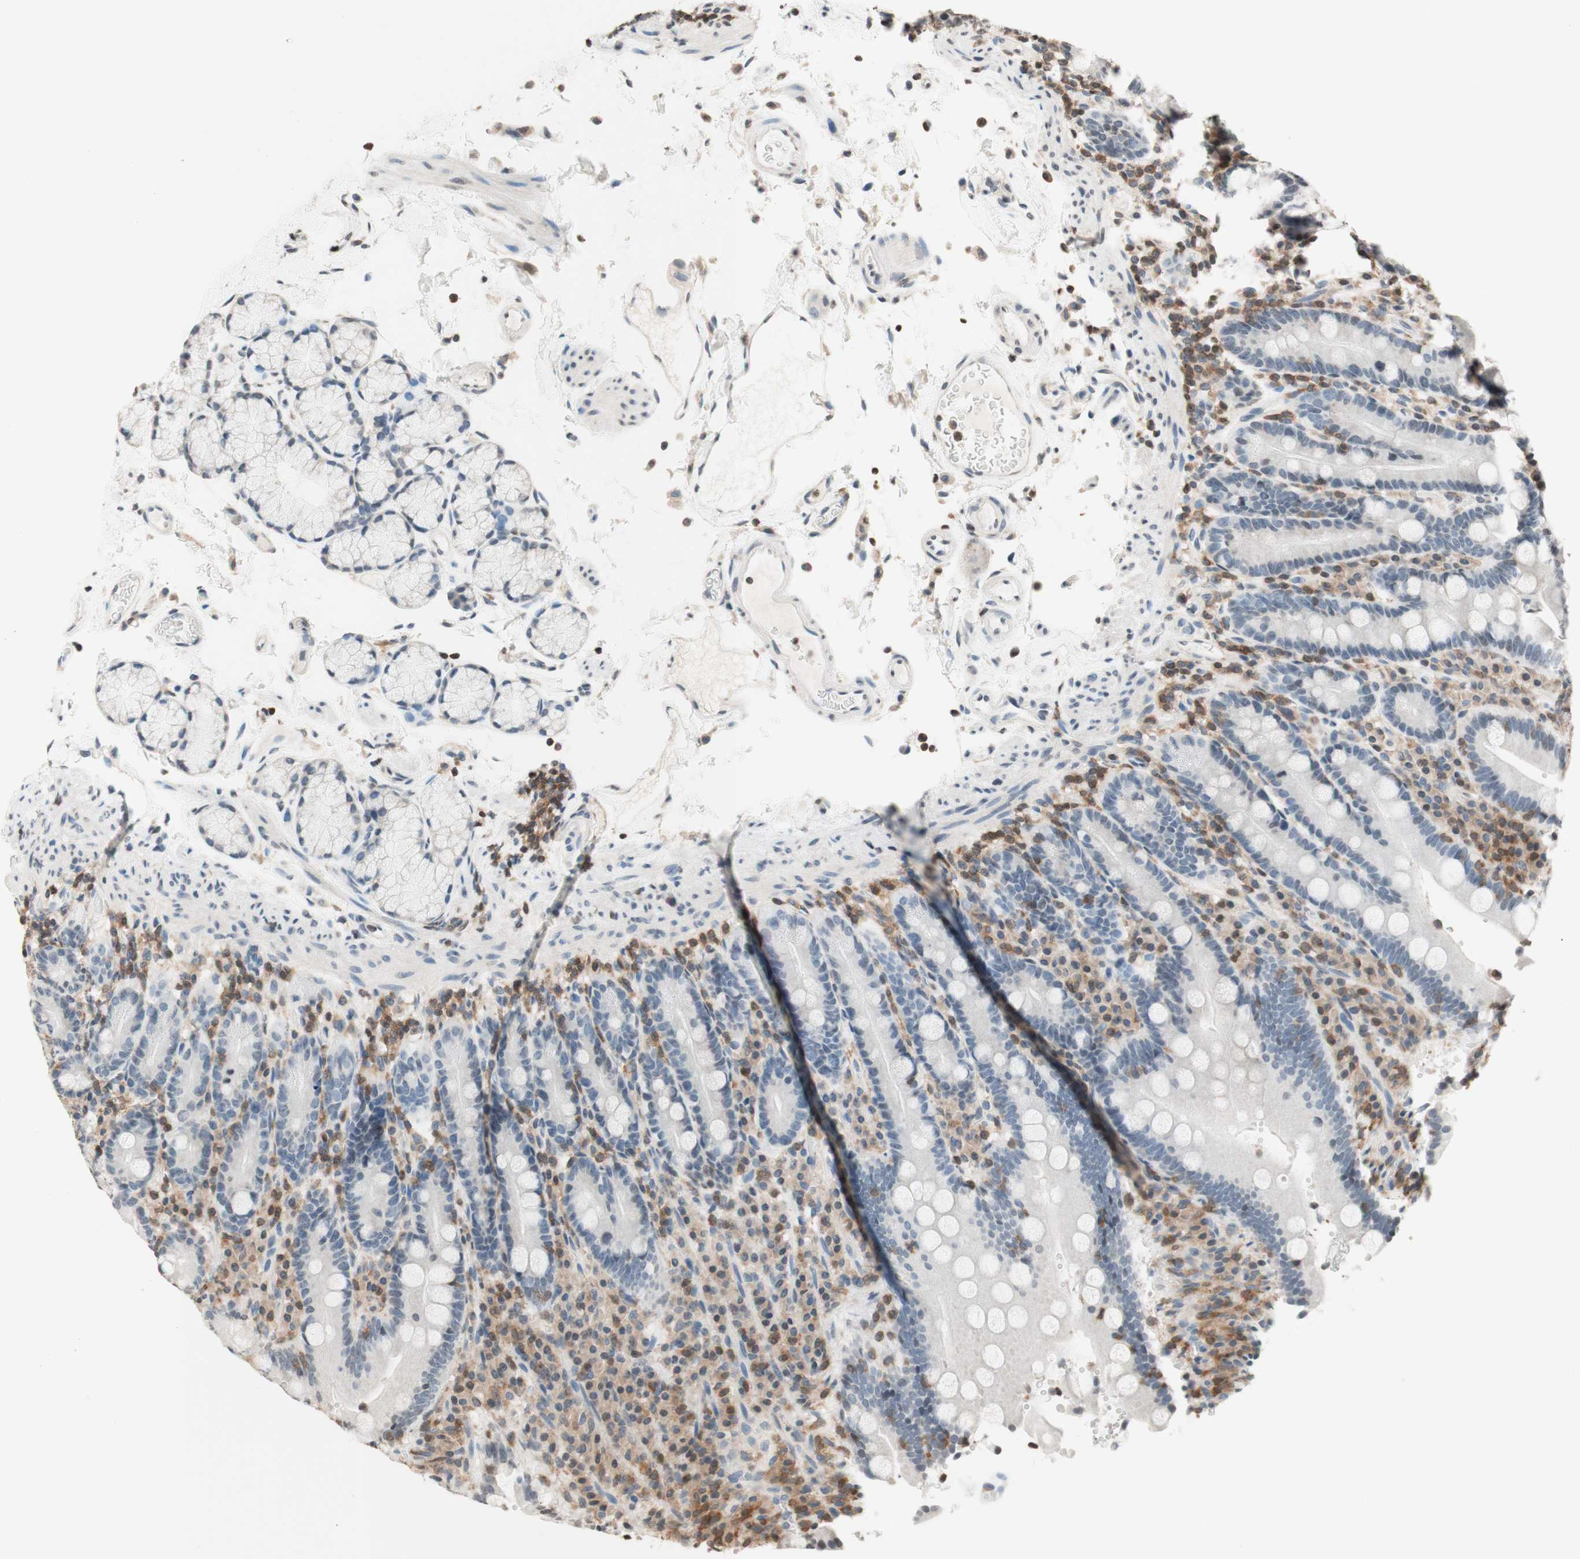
{"staining": {"intensity": "negative", "quantity": "none", "location": "none"}, "tissue": "duodenum", "cell_type": "Glandular cells", "image_type": "normal", "snomed": [{"axis": "morphology", "description": "Normal tissue, NOS"}, {"axis": "topography", "description": "Small intestine, NOS"}], "caption": "This is an immunohistochemistry (IHC) histopathology image of benign human duodenum. There is no staining in glandular cells.", "gene": "WIPF1", "patient": {"sex": "female", "age": 71}}